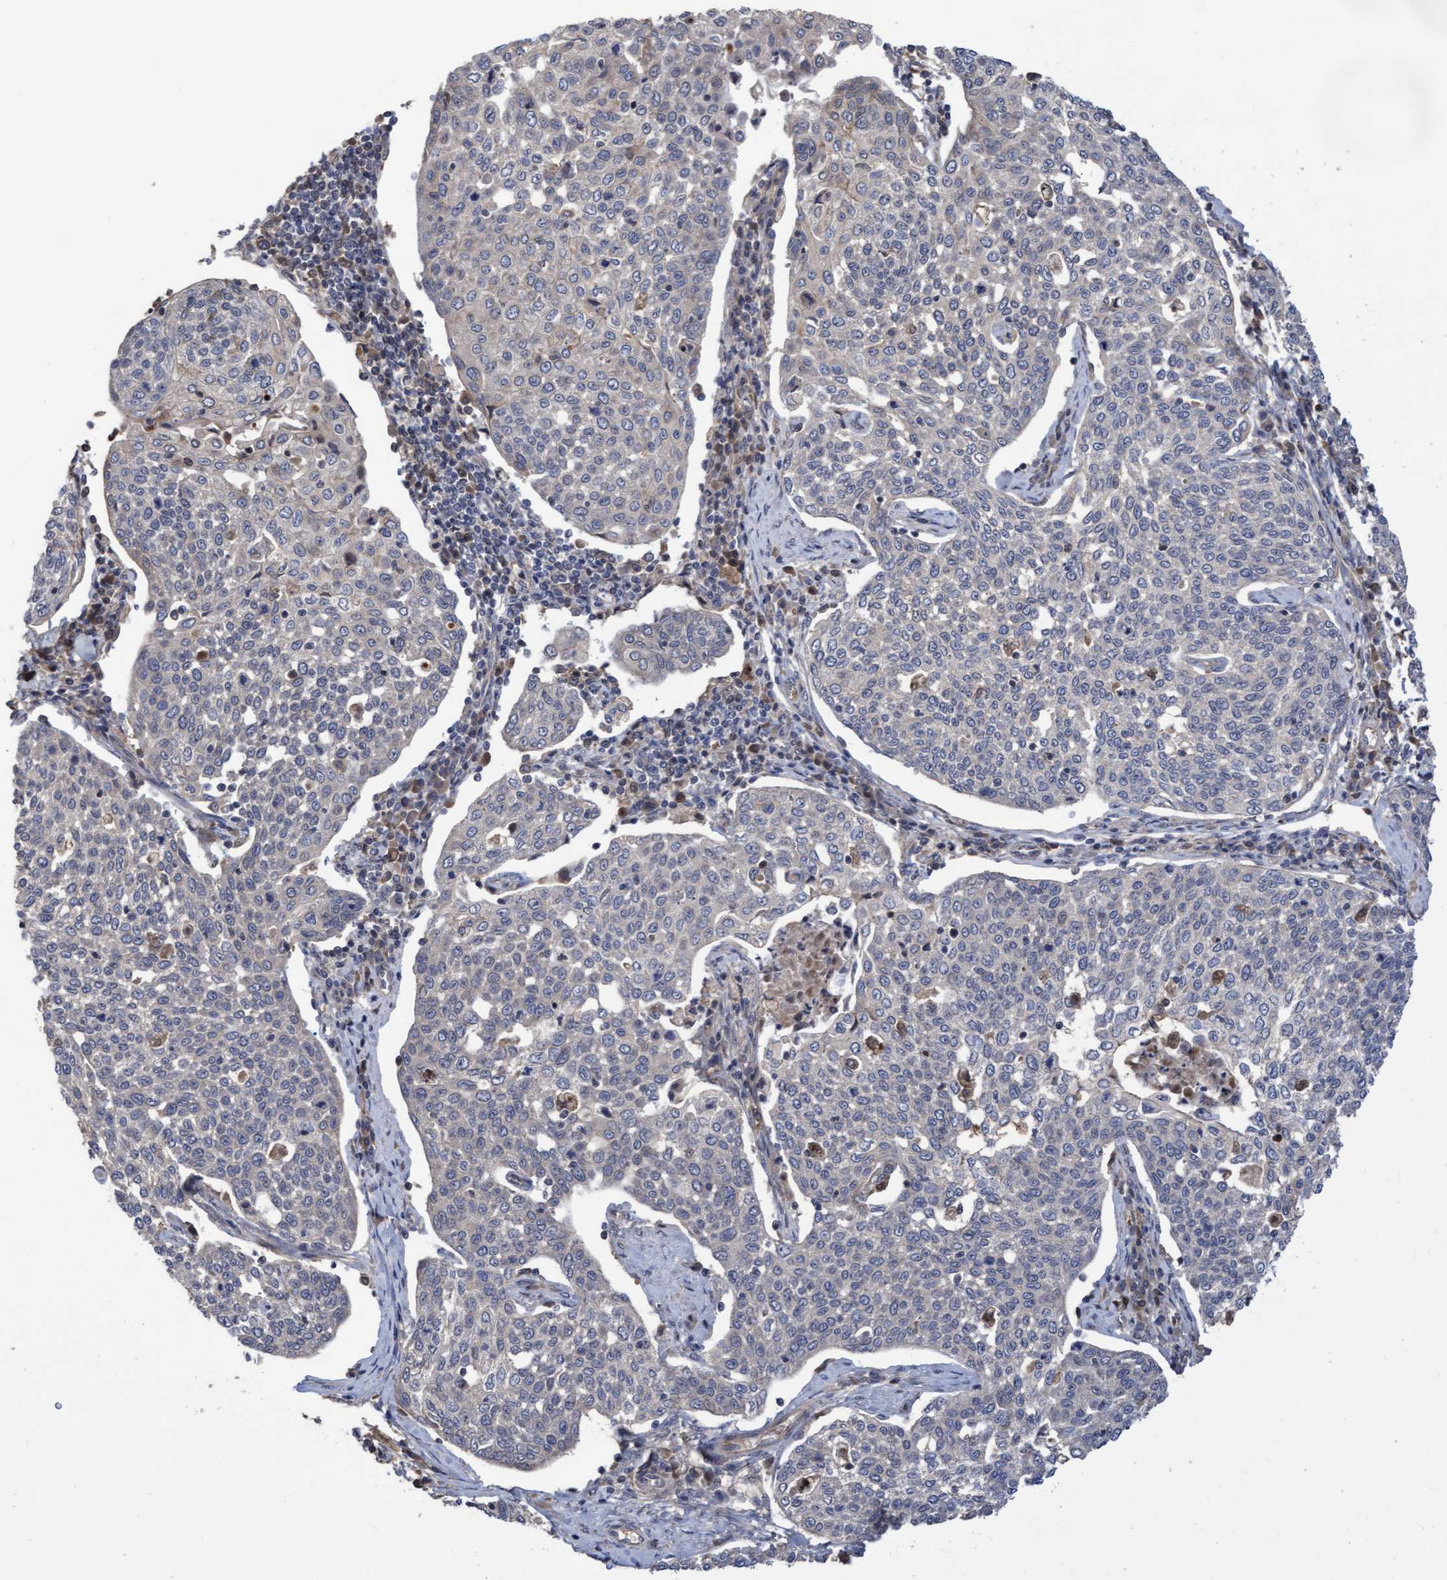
{"staining": {"intensity": "negative", "quantity": "none", "location": "none"}, "tissue": "cervical cancer", "cell_type": "Tumor cells", "image_type": "cancer", "snomed": [{"axis": "morphology", "description": "Squamous cell carcinoma, NOS"}, {"axis": "topography", "description": "Cervix"}], "caption": "A micrograph of human cervical cancer (squamous cell carcinoma) is negative for staining in tumor cells. (DAB immunohistochemistry (IHC) visualized using brightfield microscopy, high magnification).", "gene": "COBL", "patient": {"sex": "female", "age": 34}}